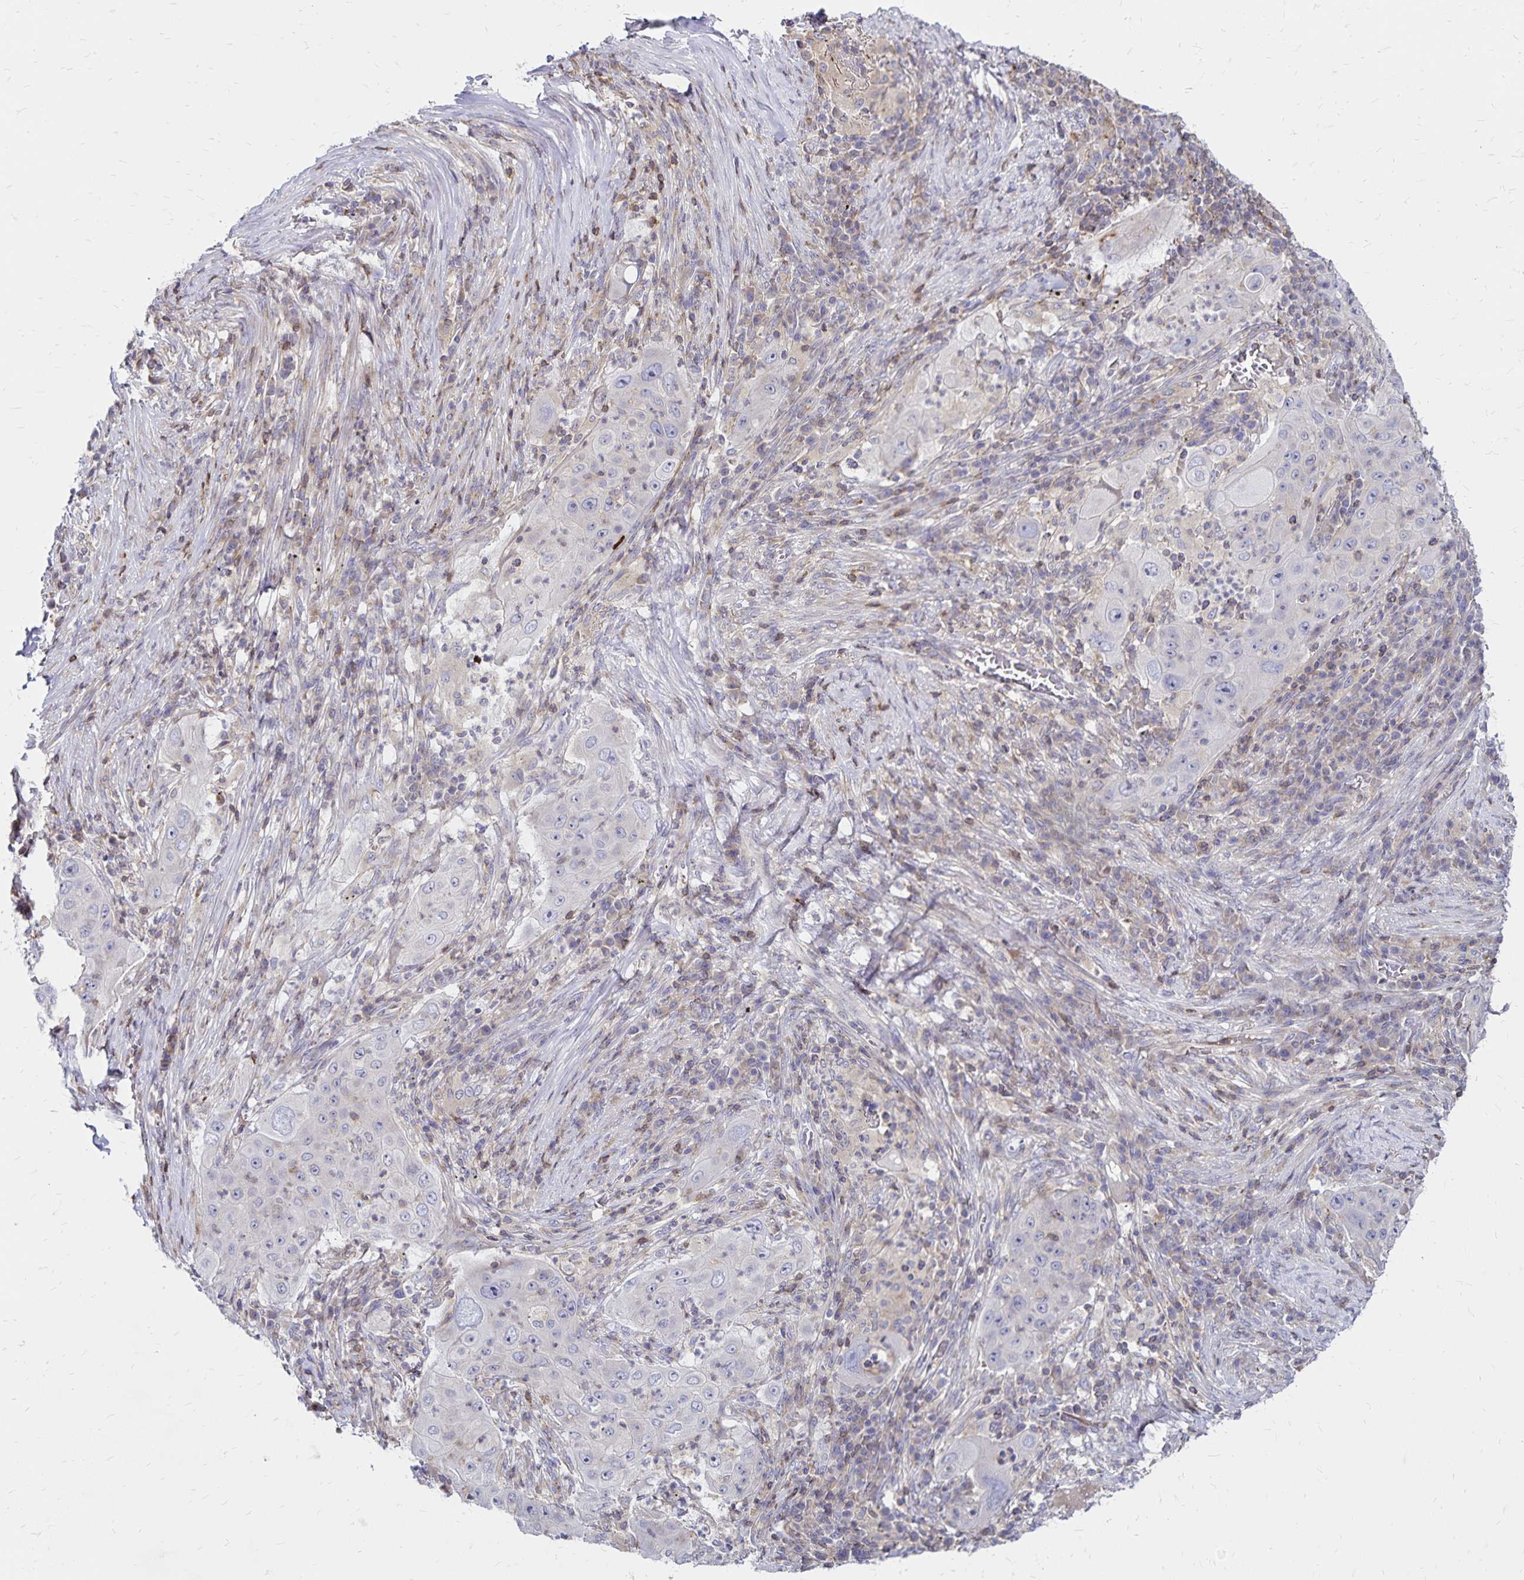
{"staining": {"intensity": "negative", "quantity": "none", "location": "none"}, "tissue": "lung cancer", "cell_type": "Tumor cells", "image_type": "cancer", "snomed": [{"axis": "morphology", "description": "Squamous cell carcinoma, NOS"}, {"axis": "topography", "description": "Lung"}], "caption": "Immunohistochemistry (IHC) image of human lung cancer stained for a protein (brown), which shows no expression in tumor cells. (Brightfield microscopy of DAB immunohistochemistry at high magnification).", "gene": "NAGPA", "patient": {"sex": "female", "age": 59}}